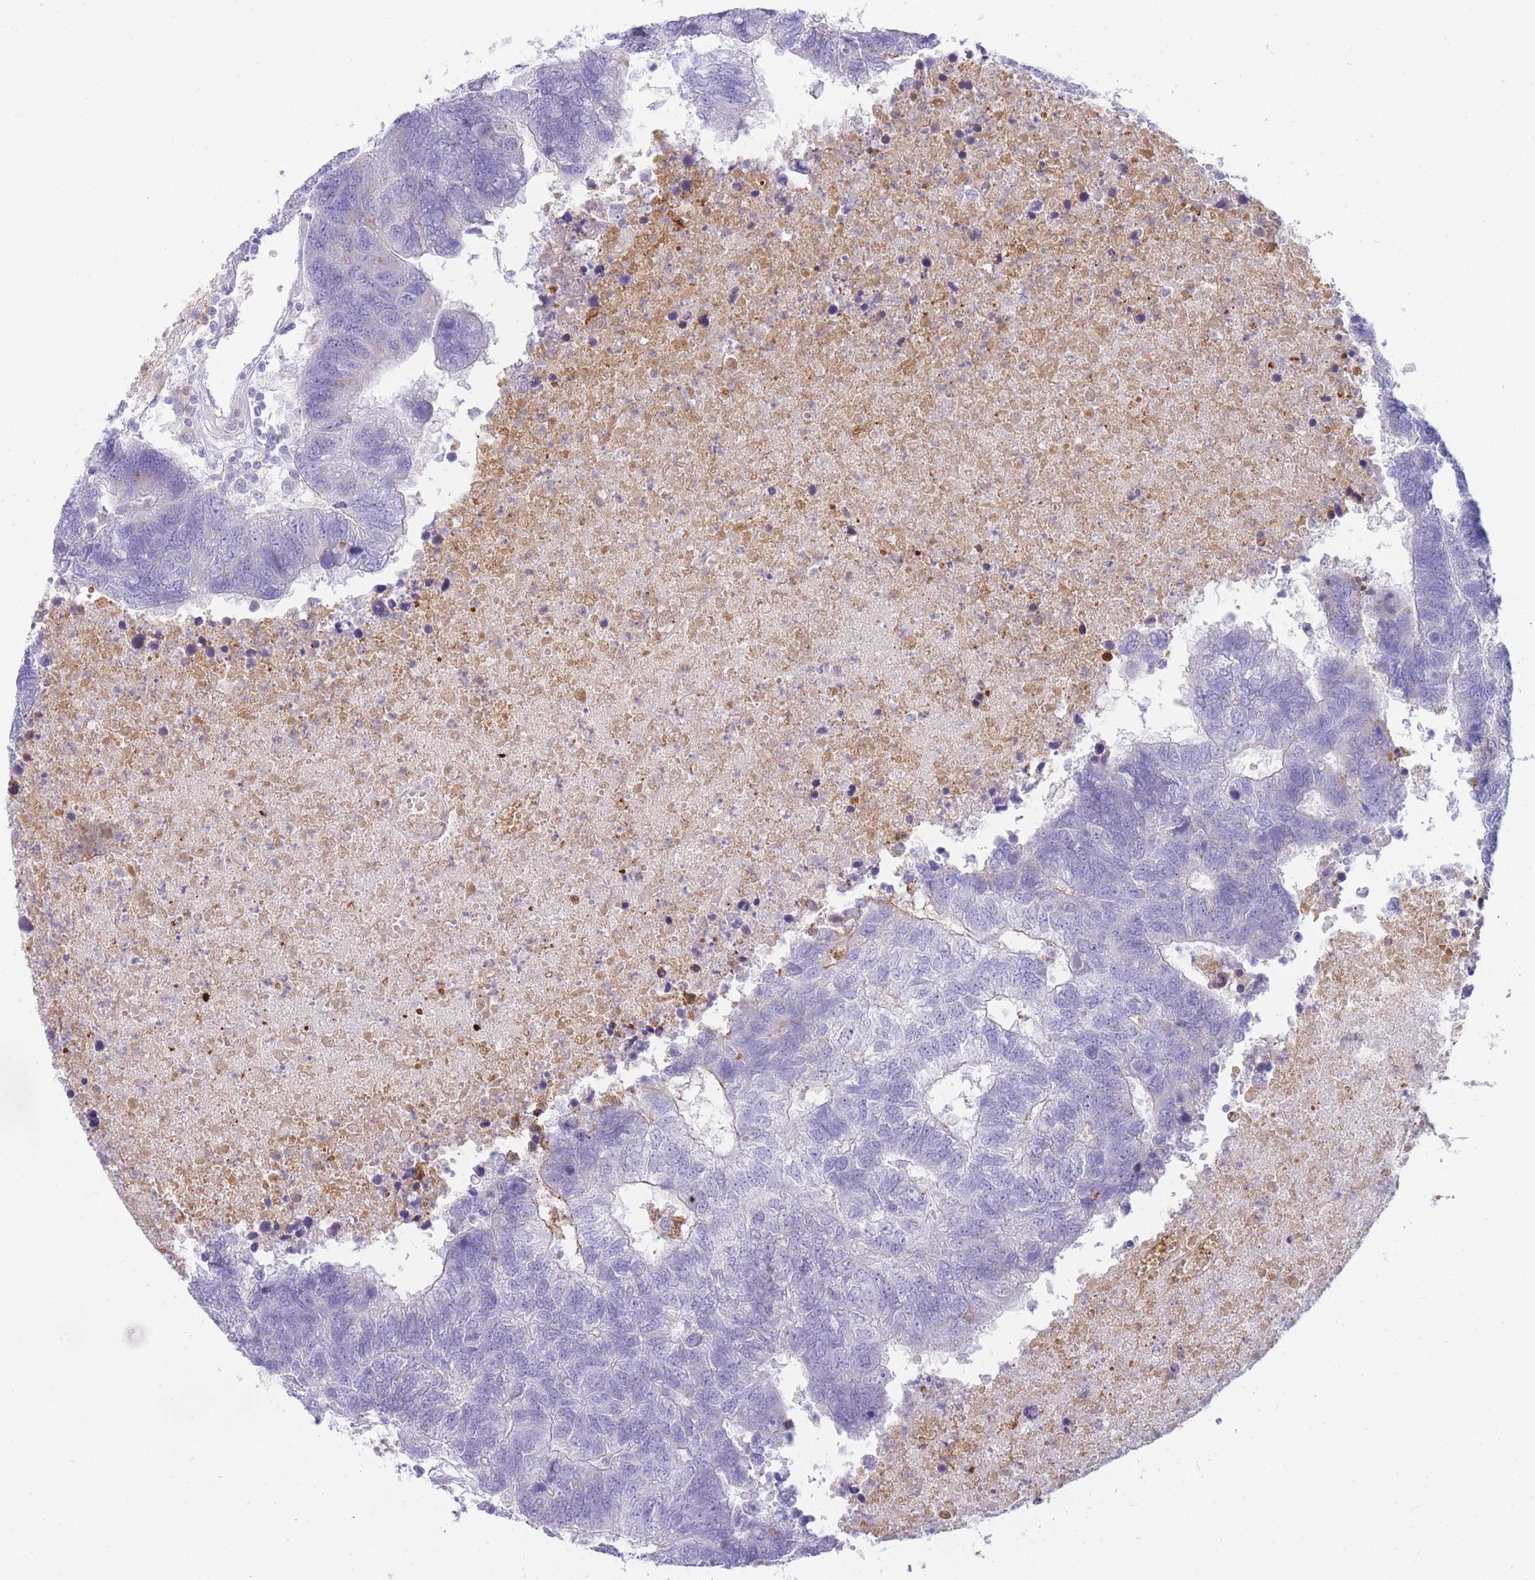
{"staining": {"intensity": "negative", "quantity": "none", "location": "none"}, "tissue": "colorectal cancer", "cell_type": "Tumor cells", "image_type": "cancer", "snomed": [{"axis": "morphology", "description": "Adenocarcinoma, NOS"}, {"axis": "topography", "description": "Colon"}], "caption": "An IHC histopathology image of colorectal adenocarcinoma is shown. There is no staining in tumor cells of colorectal adenocarcinoma. (DAB immunohistochemistry visualized using brightfield microscopy, high magnification).", "gene": "NKX1-2", "patient": {"sex": "female", "age": 48}}